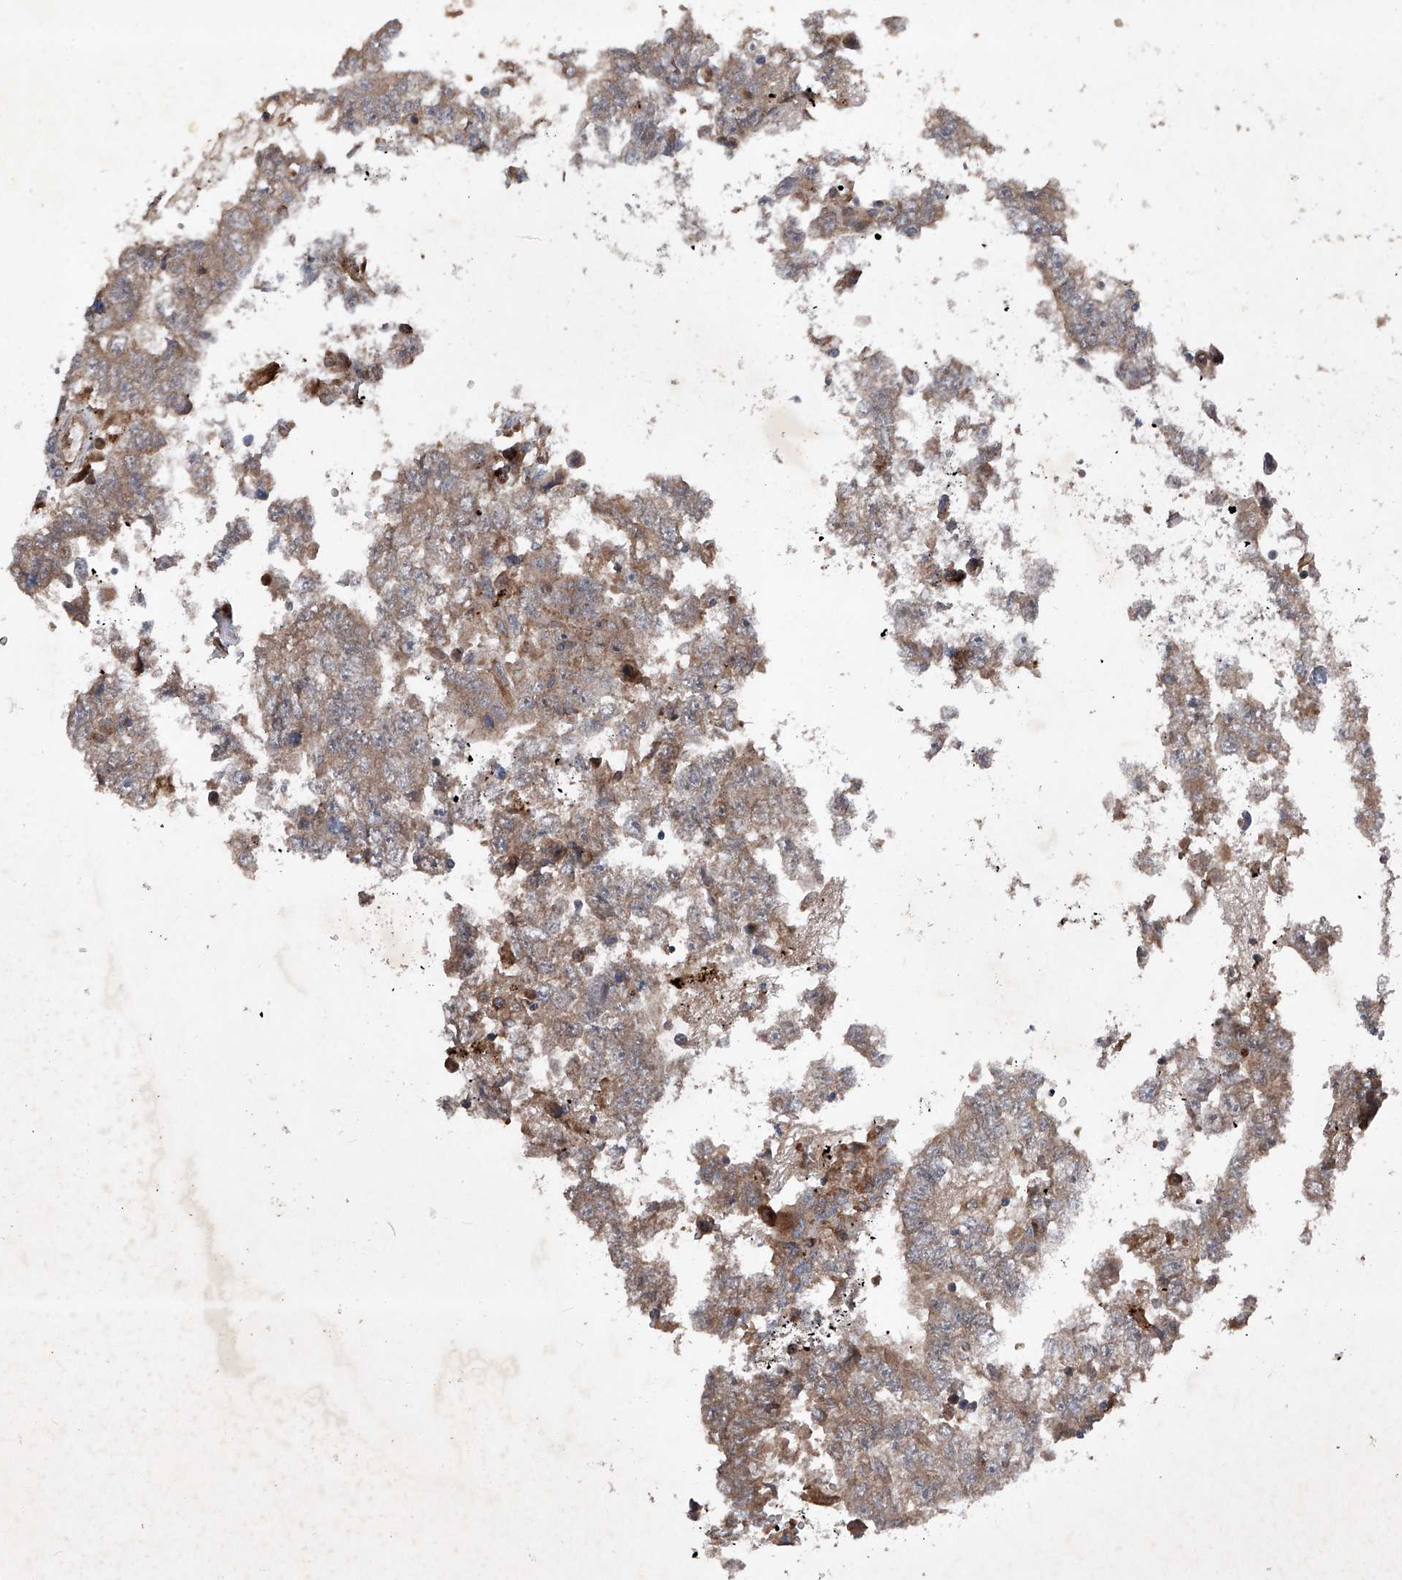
{"staining": {"intensity": "moderate", "quantity": ">75%", "location": "cytoplasmic/membranous"}, "tissue": "testis cancer", "cell_type": "Tumor cells", "image_type": "cancer", "snomed": [{"axis": "morphology", "description": "Carcinoma, Embryonal, NOS"}, {"axis": "topography", "description": "Testis"}], "caption": "High-magnification brightfield microscopy of testis cancer (embryonal carcinoma) stained with DAB (brown) and counterstained with hematoxylin (blue). tumor cells exhibit moderate cytoplasmic/membranous expression is seen in approximately>75% of cells.", "gene": "DAD1", "patient": {"sex": "male", "age": 25}}